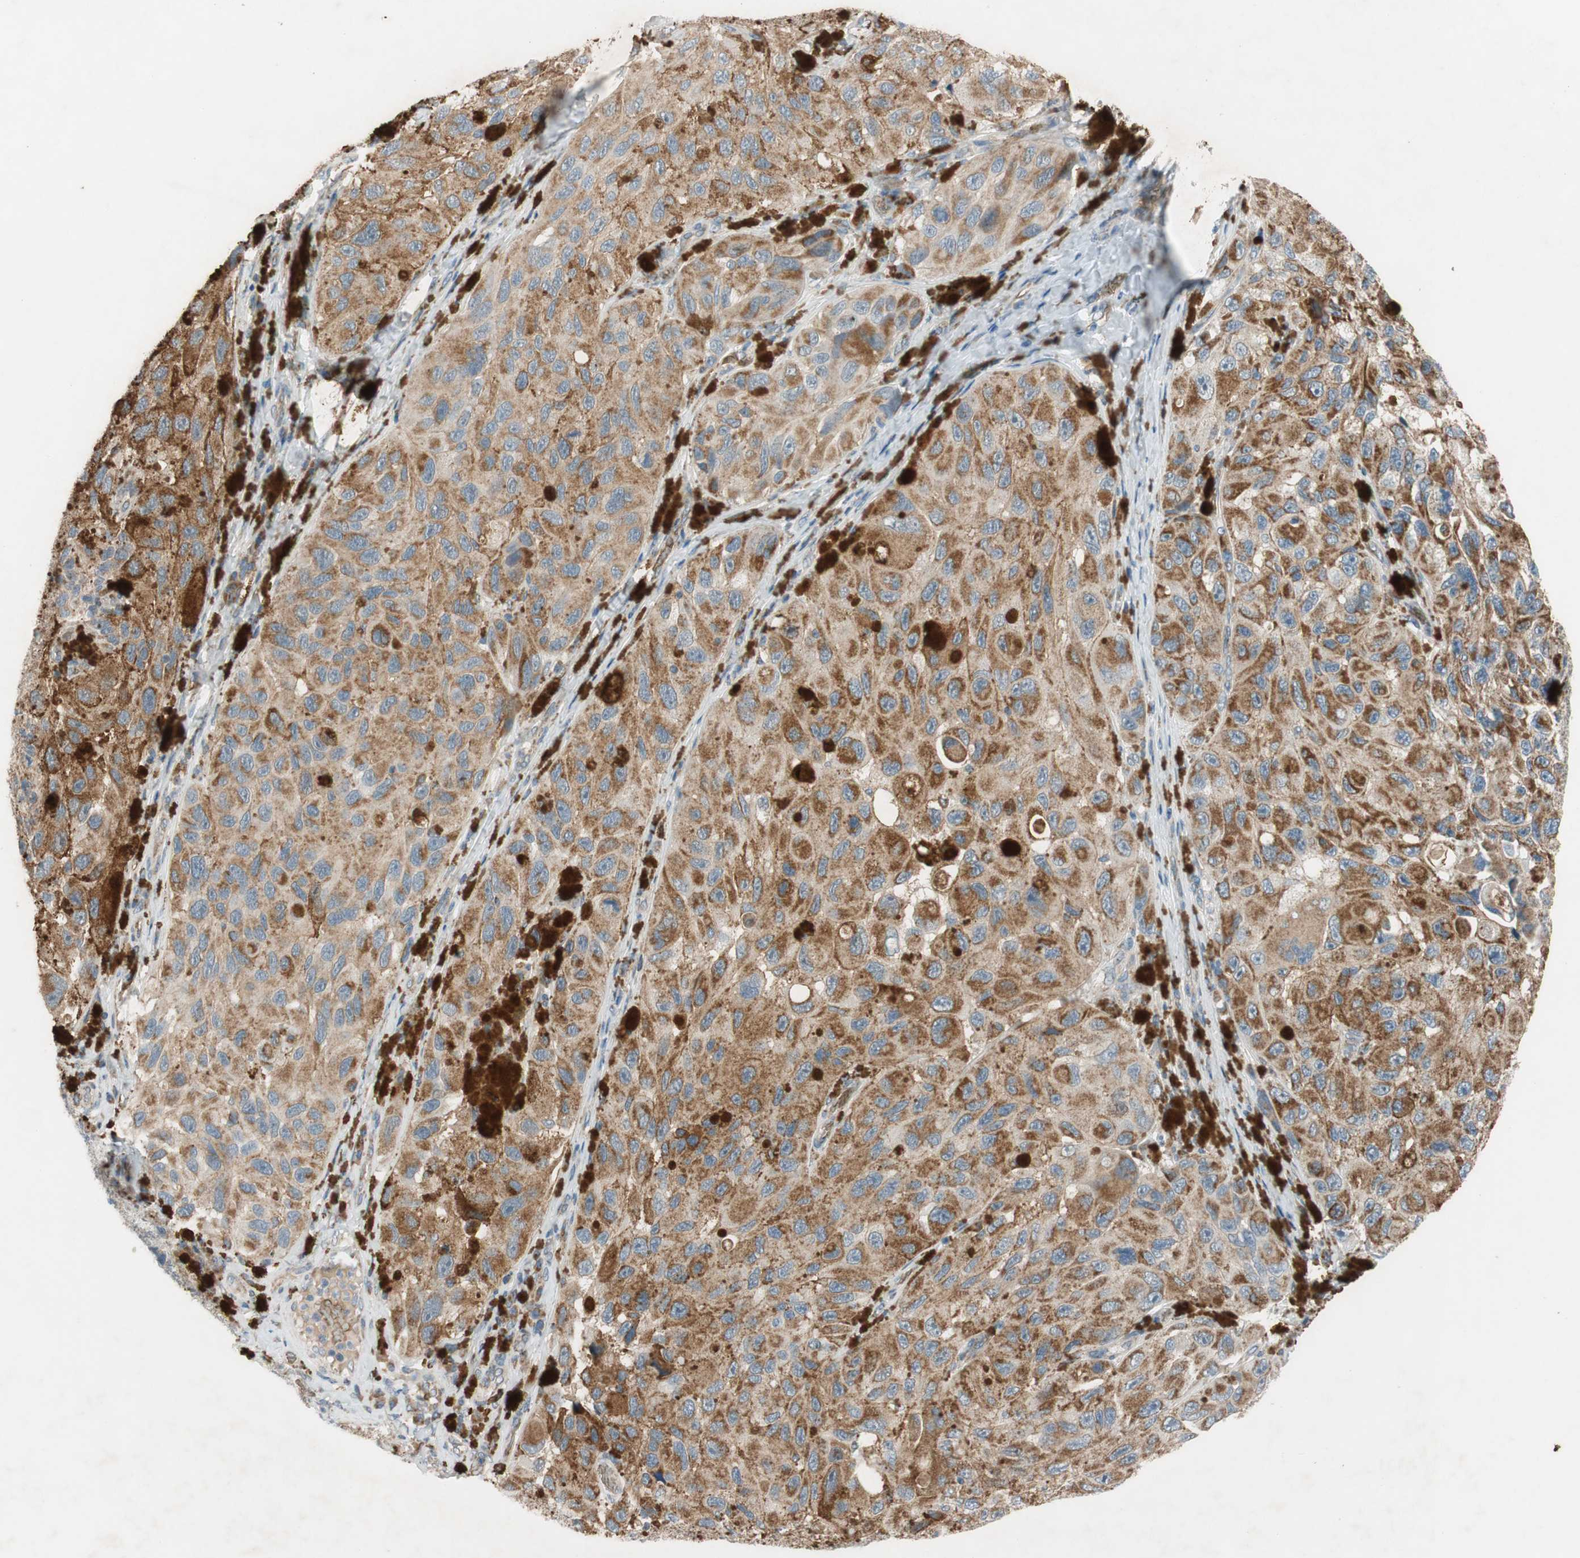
{"staining": {"intensity": "moderate", "quantity": ">75%", "location": "cytoplasmic/membranous"}, "tissue": "melanoma", "cell_type": "Tumor cells", "image_type": "cancer", "snomed": [{"axis": "morphology", "description": "Malignant melanoma, NOS"}, {"axis": "topography", "description": "Skin"}], "caption": "Immunohistochemistry (IHC) staining of melanoma, which shows medium levels of moderate cytoplasmic/membranous staining in about >75% of tumor cells indicating moderate cytoplasmic/membranous protein staining. The staining was performed using DAB (3,3'-diaminobenzidine) (brown) for protein detection and nuclei were counterstained in hematoxylin (blue).", "gene": "GYPC", "patient": {"sex": "female", "age": 73}}